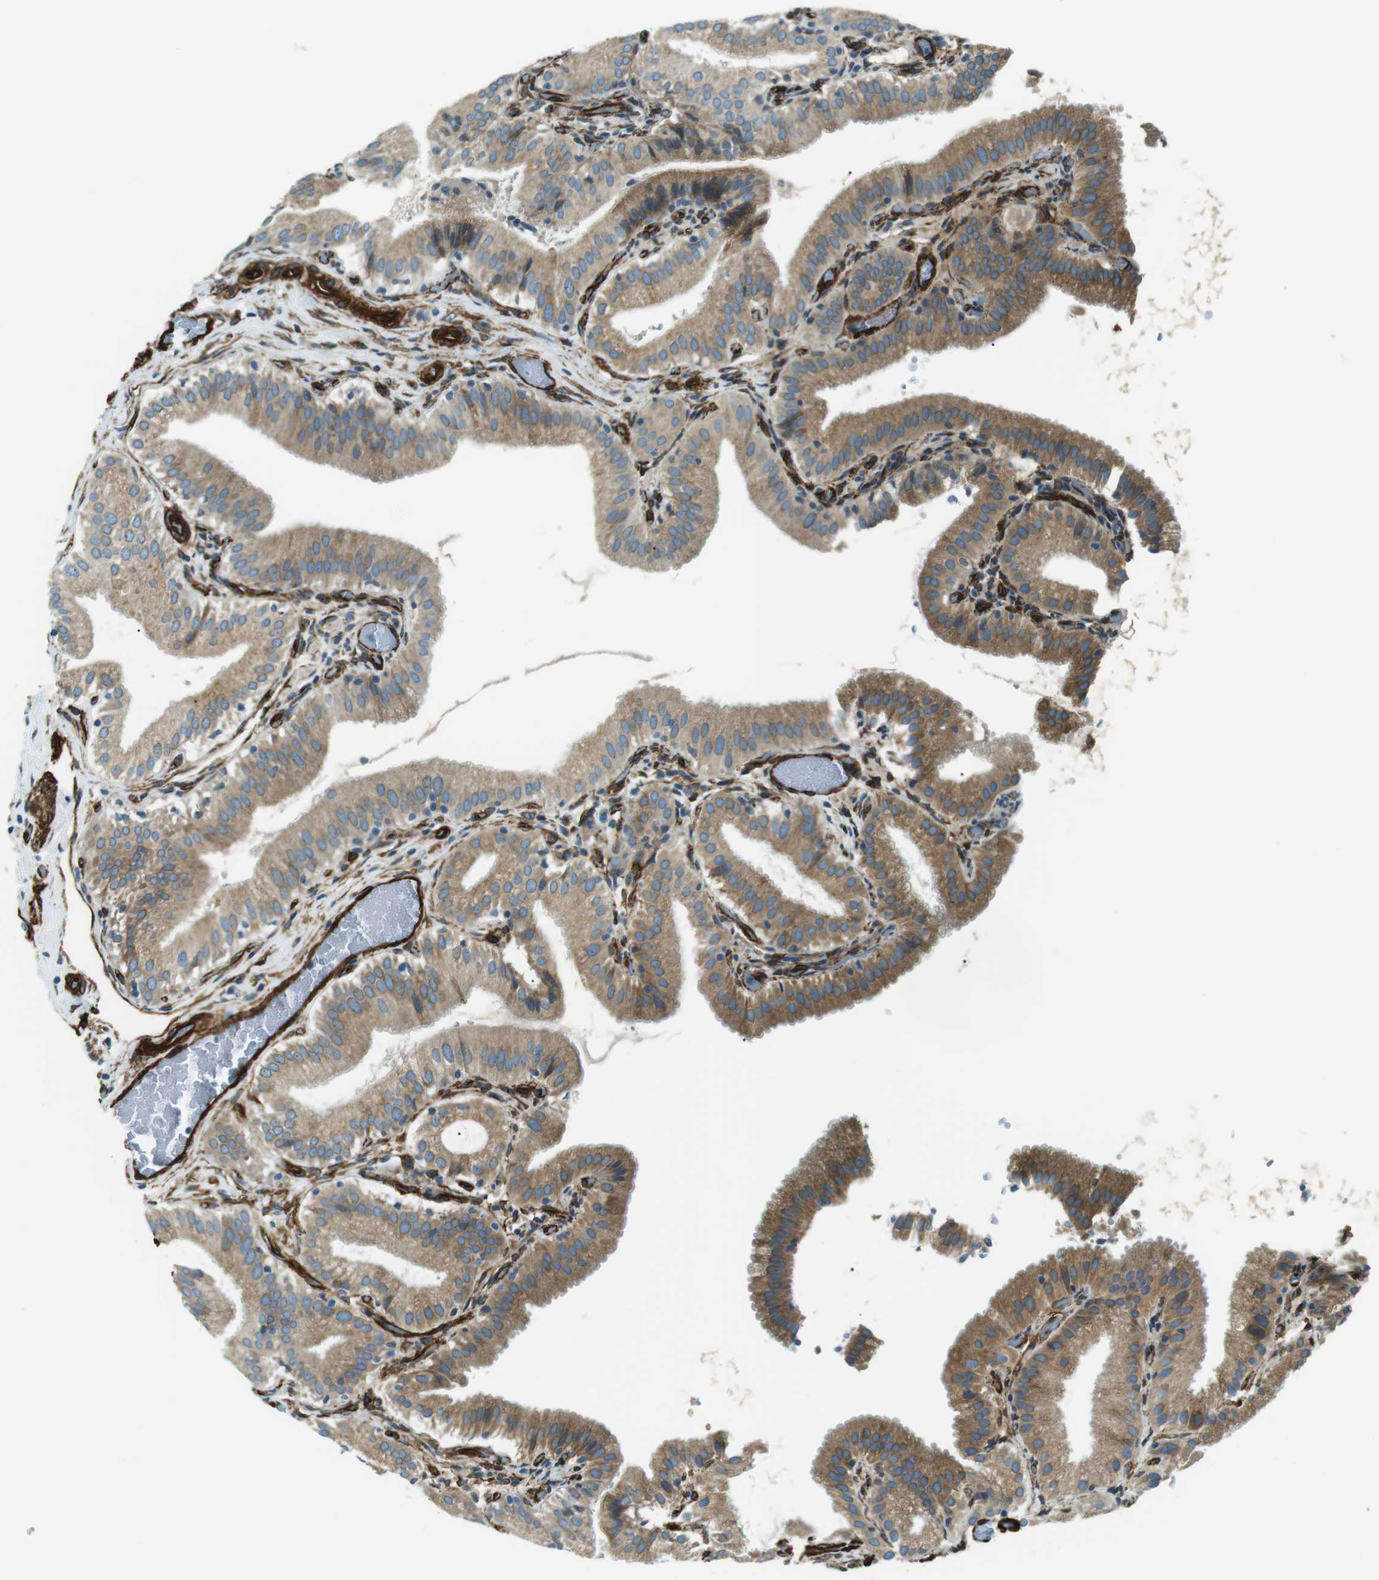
{"staining": {"intensity": "moderate", "quantity": ">75%", "location": "cytoplasmic/membranous"}, "tissue": "gallbladder", "cell_type": "Glandular cells", "image_type": "normal", "snomed": [{"axis": "morphology", "description": "Normal tissue, NOS"}, {"axis": "topography", "description": "Gallbladder"}], "caption": "Protein expression analysis of unremarkable gallbladder demonstrates moderate cytoplasmic/membranous staining in about >75% of glandular cells. (IHC, brightfield microscopy, high magnification).", "gene": "ODR4", "patient": {"sex": "male", "age": 54}}